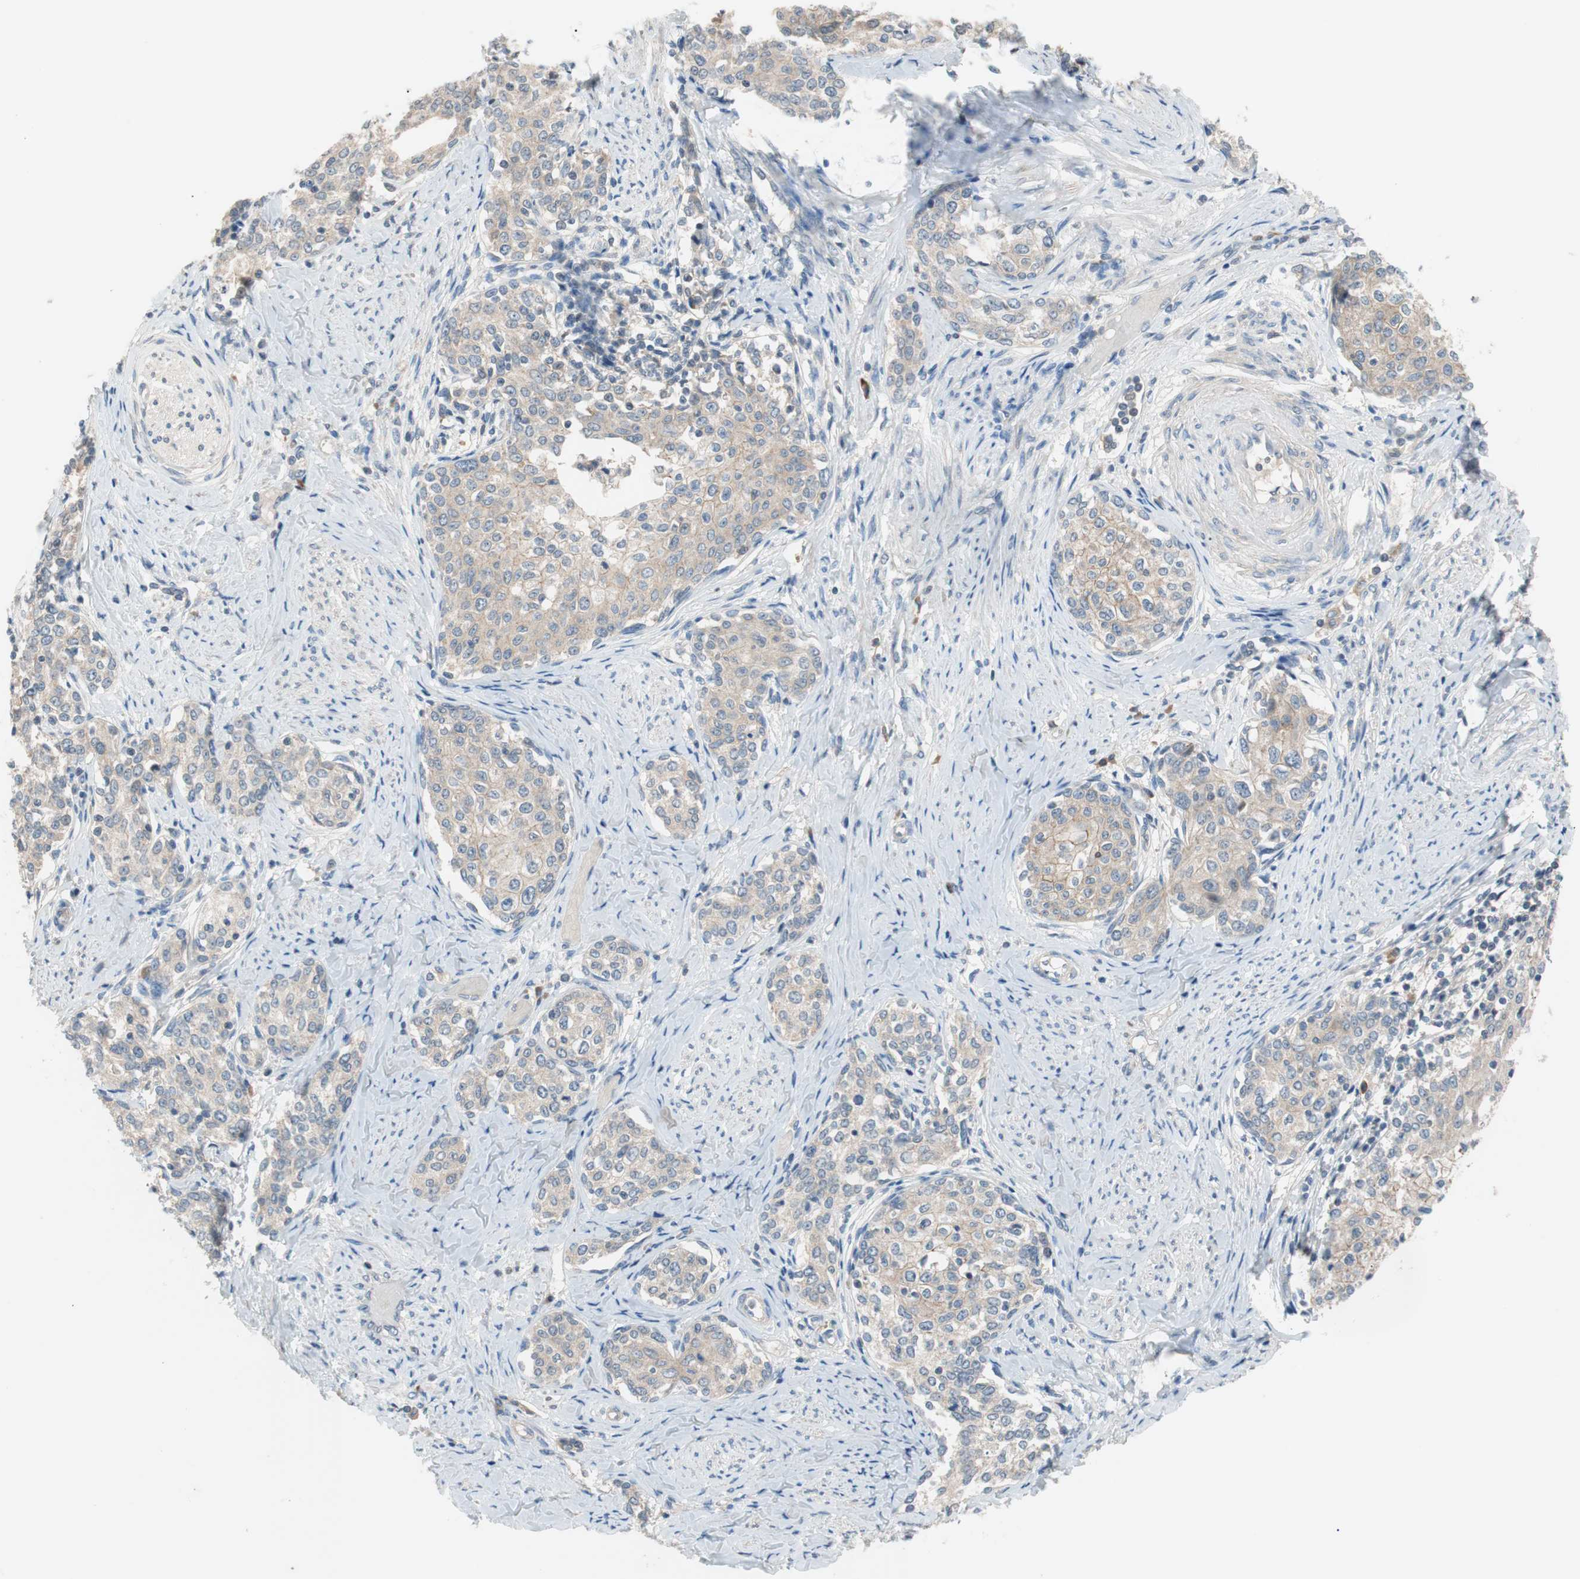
{"staining": {"intensity": "weak", "quantity": ">75%", "location": "cytoplasmic/membranous"}, "tissue": "cervical cancer", "cell_type": "Tumor cells", "image_type": "cancer", "snomed": [{"axis": "morphology", "description": "Squamous cell carcinoma, NOS"}, {"axis": "morphology", "description": "Adenocarcinoma, NOS"}, {"axis": "topography", "description": "Cervix"}], "caption": "Protein expression analysis of cervical cancer shows weak cytoplasmic/membranous positivity in about >75% of tumor cells. (IHC, brightfield microscopy, high magnification).", "gene": "PCK1", "patient": {"sex": "female", "age": 52}}